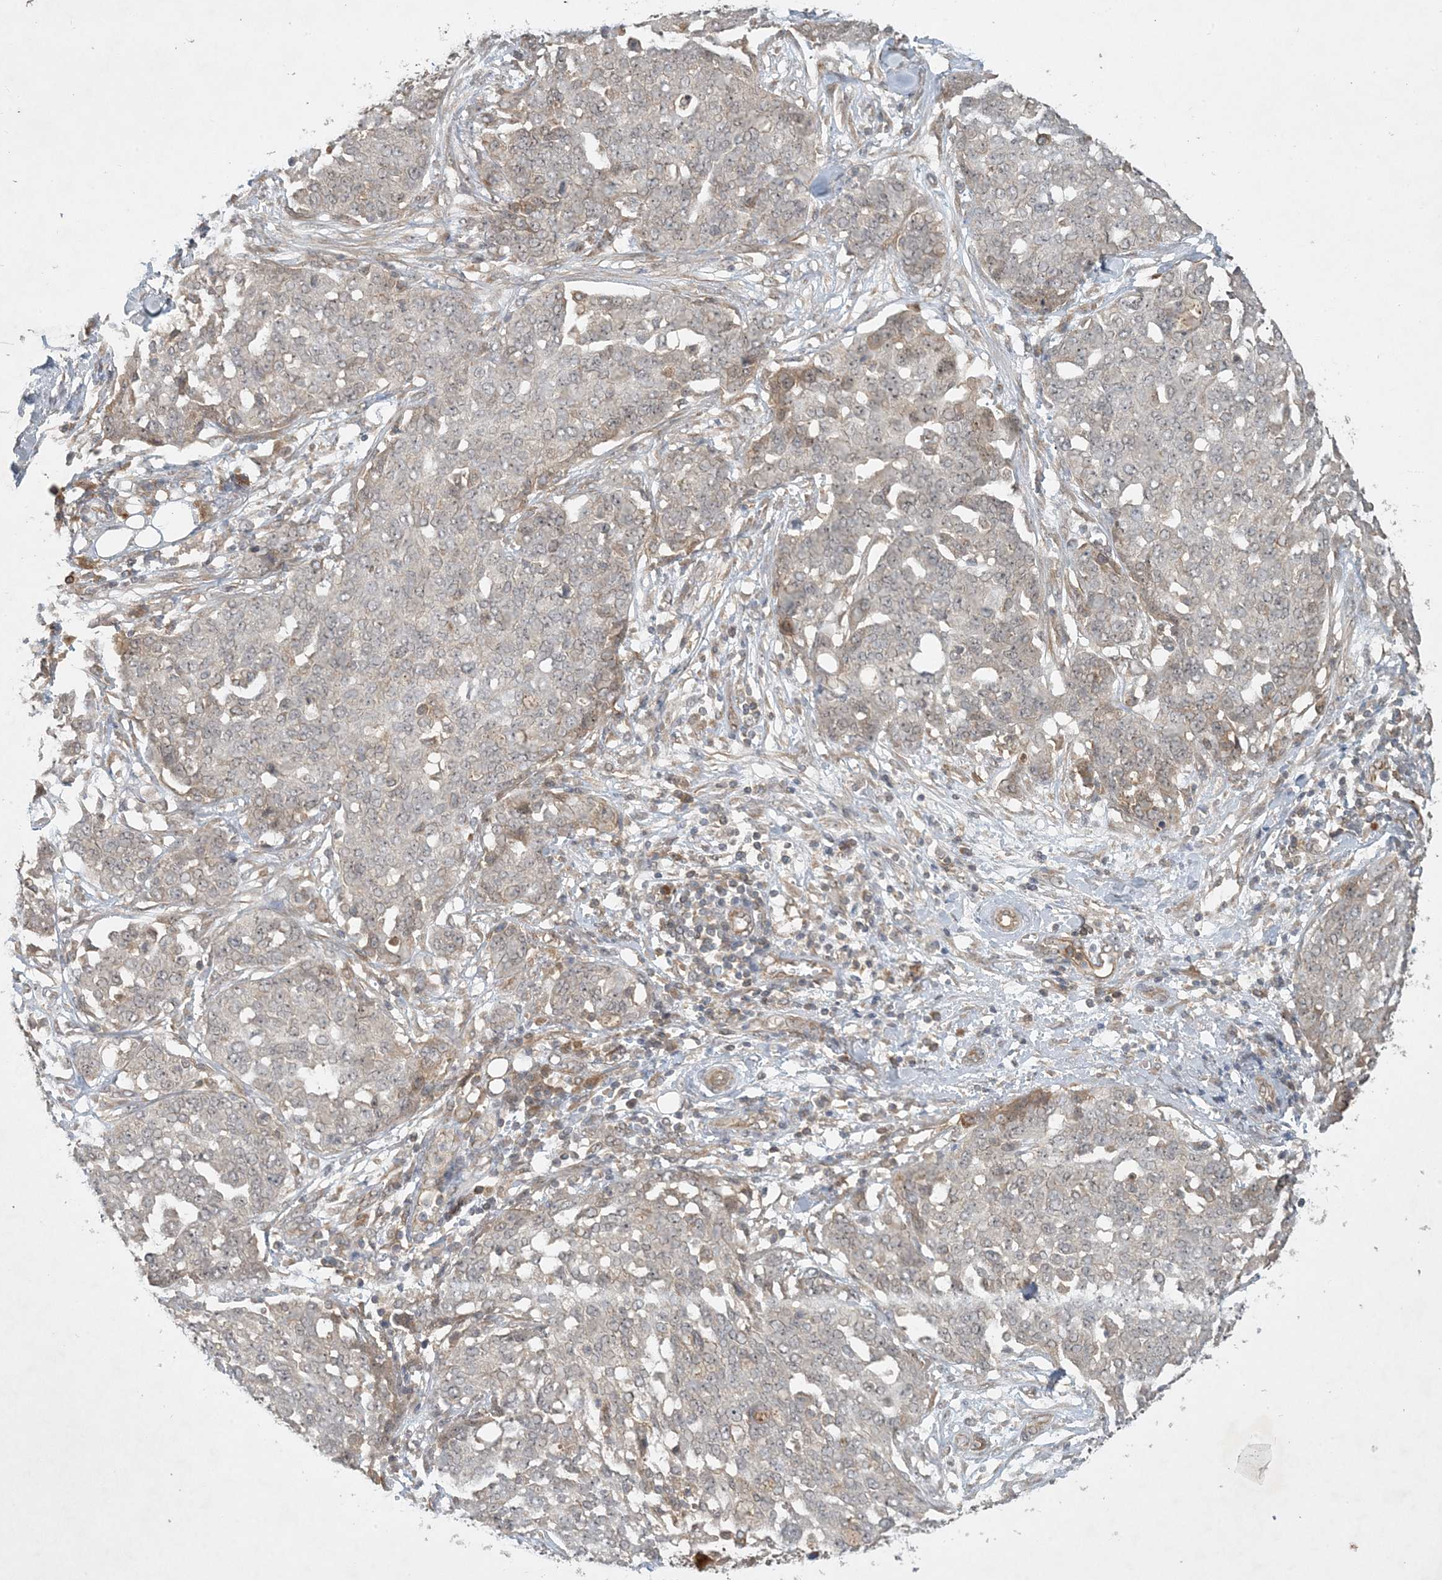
{"staining": {"intensity": "moderate", "quantity": "<25%", "location": "cytoplasmic/membranous"}, "tissue": "ovarian cancer", "cell_type": "Tumor cells", "image_type": "cancer", "snomed": [{"axis": "morphology", "description": "Cystadenocarcinoma, serous, NOS"}, {"axis": "topography", "description": "Soft tissue"}, {"axis": "topography", "description": "Ovary"}], "caption": "IHC staining of ovarian serous cystadenocarcinoma, which demonstrates low levels of moderate cytoplasmic/membranous expression in approximately <25% of tumor cells indicating moderate cytoplasmic/membranous protein staining. The staining was performed using DAB (3,3'-diaminobenzidine) (brown) for protein detection and nuclei were counterstained in hematoxylin (blue).", "gene": "ZCCHC4", "patient": {"sex": "female", "age": 57}}